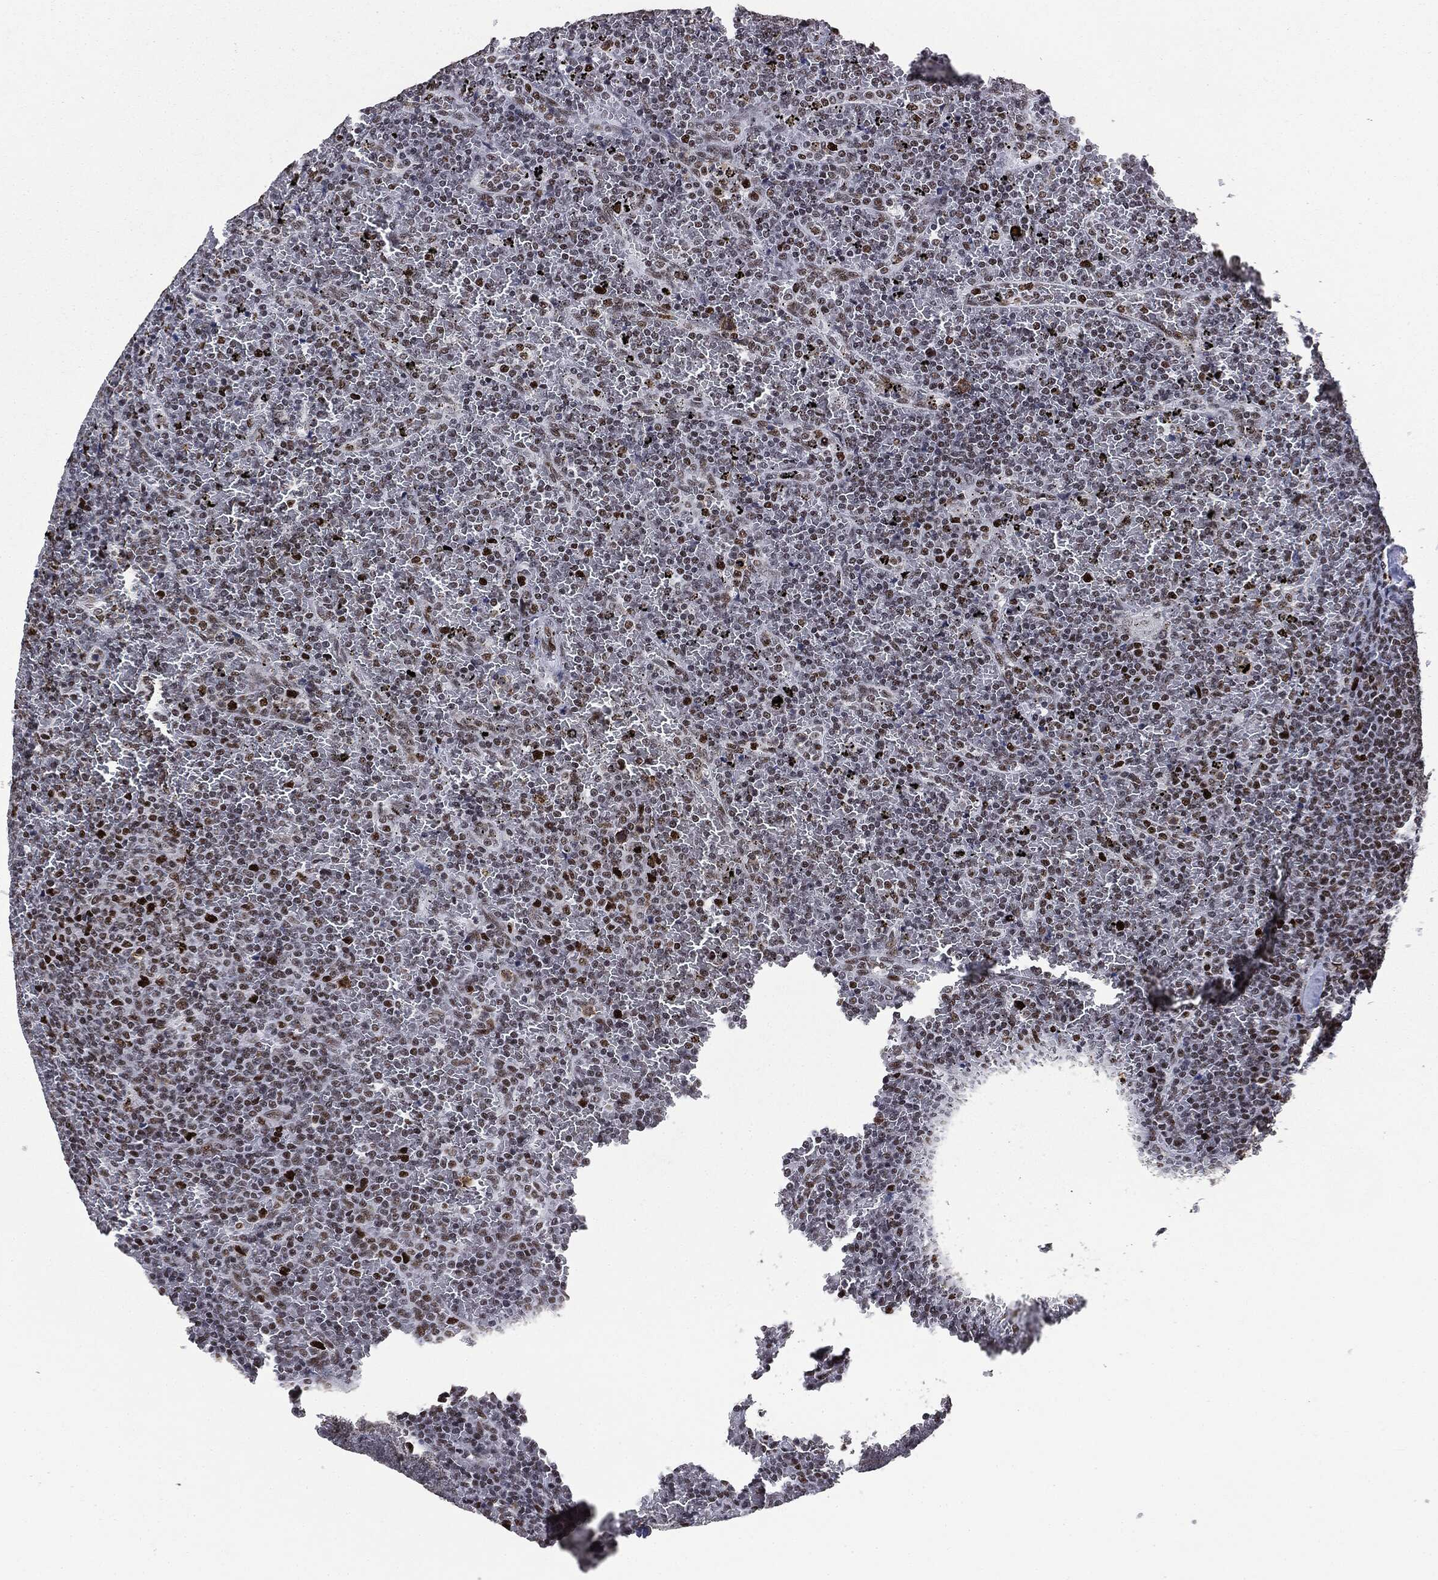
{"staining": {"intensity": "moderate", "quantity": ">75%", "location": "nuclear"}, "tissue": "lymphoma", "cell_type": "Tumor cells", "image_type": "cancer", "snomed": [{"axis": "morphology", "description": "Malignant lymphoma, non-Hodgkin's type, Low grade"}, {"axis": "topography", "description": "Spleen"}], "caption": "There is medium levels of moderate nuclear positivity in tumor cells of lymphoma, as demonstrated by immunohistochemical staining (brown color).", "gene": "MSH2", "patient": {"sex": "female", "age": 77}}